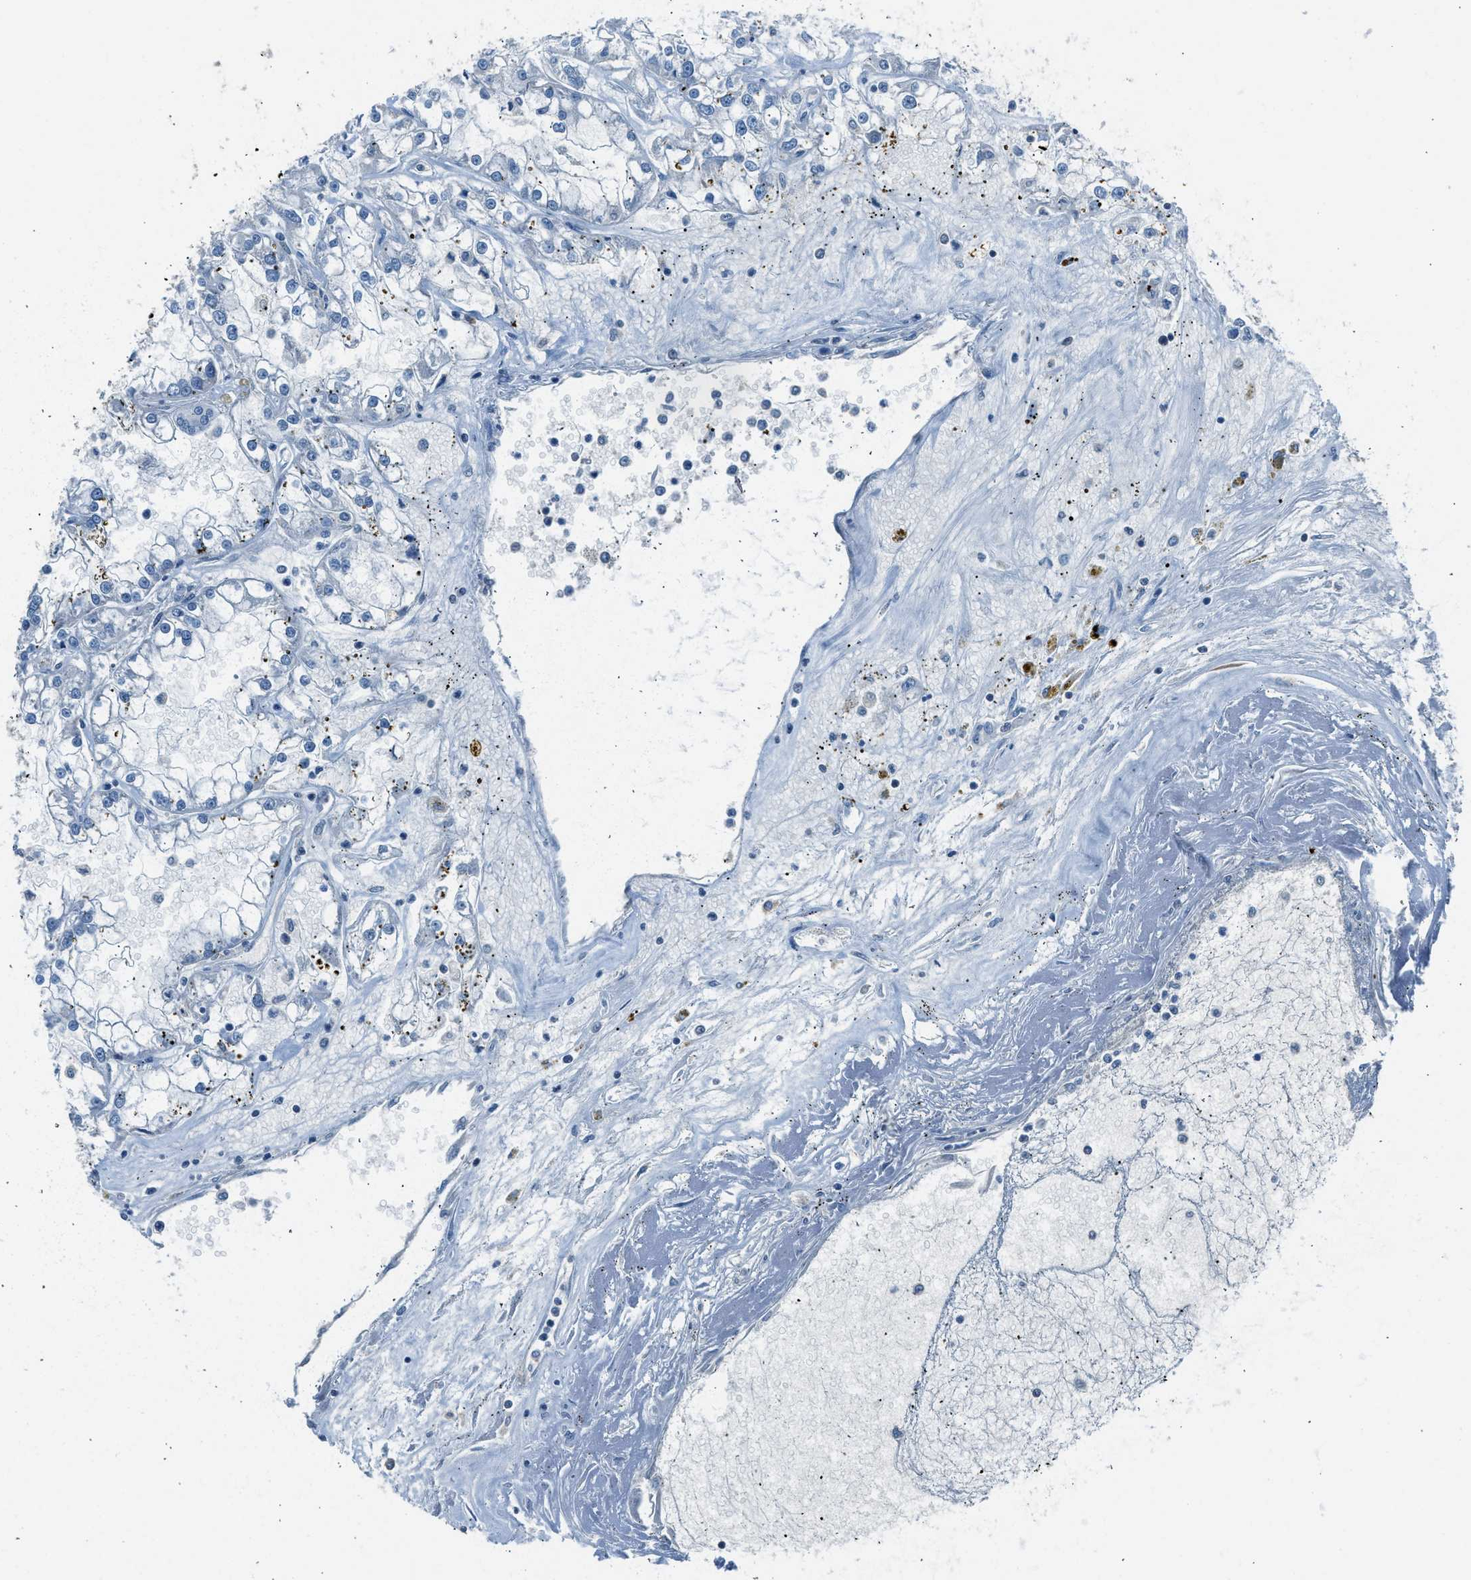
{"staining": {"intensity": "negative", "quantity": "none", "location": "none"}, "tissue": "renal cancer", "cell_type": "Tumor cells", "image_type": "cancer", "snomed": [{"axis": "morphology", "description": "Adenocarcinoma, NOS"}, {"axis": "topography", "description": "Kidney"}], "caption": "Tumor cells are negative for protein expression in human renal cancer. (DAB (3,3'-diaminobenzidine) immunohistochemistry with hematoxylin counter stain).", "gene": "LMLN", "patient": {"sex": "female", "age": 52}}